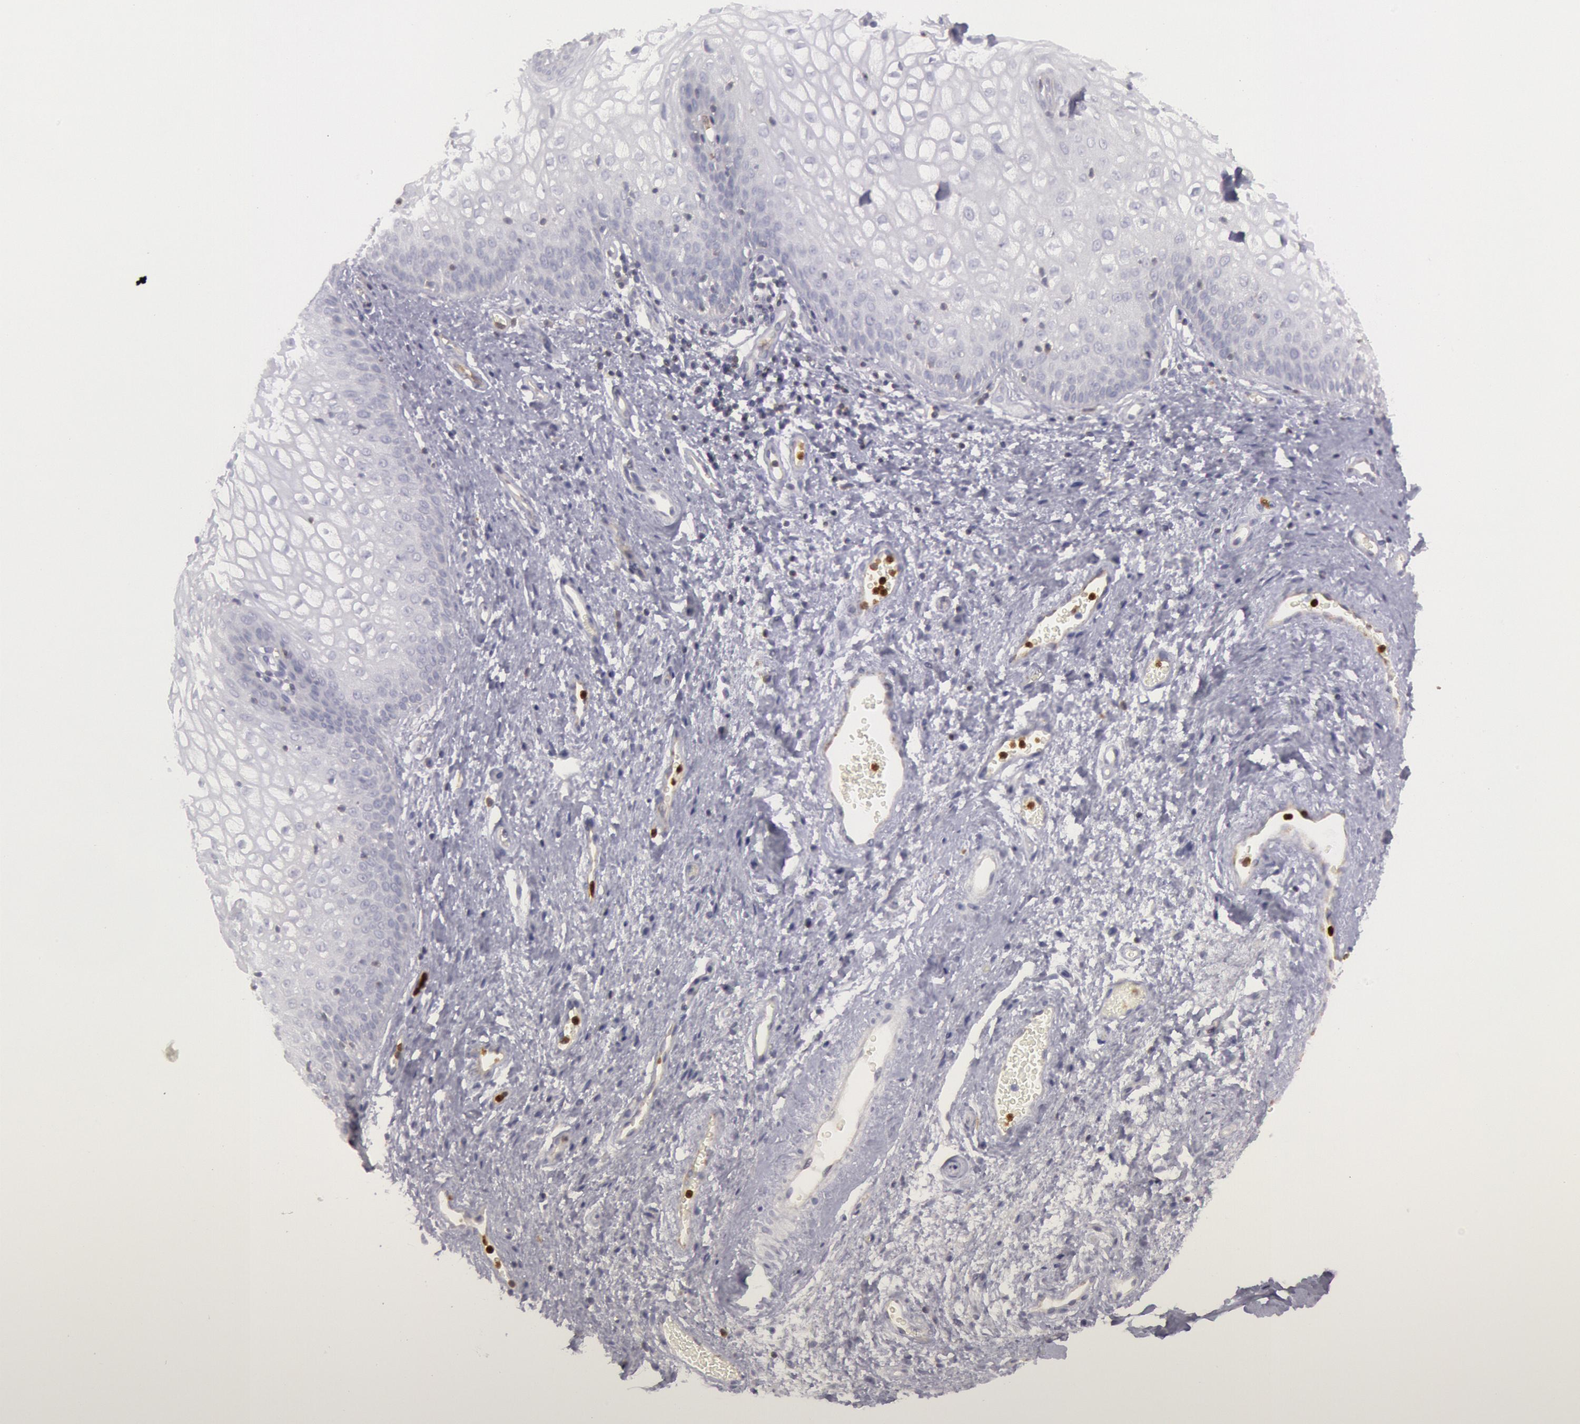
{"staining": {"intensity": "negative", "quantity": "none", "location": "none"}, "tissue": "vagina", "cell_type": "Squamous epithelial cells", "image_type": "normal", "snomed": [{"axis": "morphology", "description": "Normal tissue, NOS"}, {"axis": "topography", "description": "Vagina"}], "caption": "A micrograph of human vagina is negative for staining in squamous epithelial cells. The staining was performed using DAB to visualize the protein expression in brown, while the nuclei were stained in blue with hematoxylin (Magnification: 20x).", "gene": "RAB27A", "patient": {"sex": "female", "age": 34}}